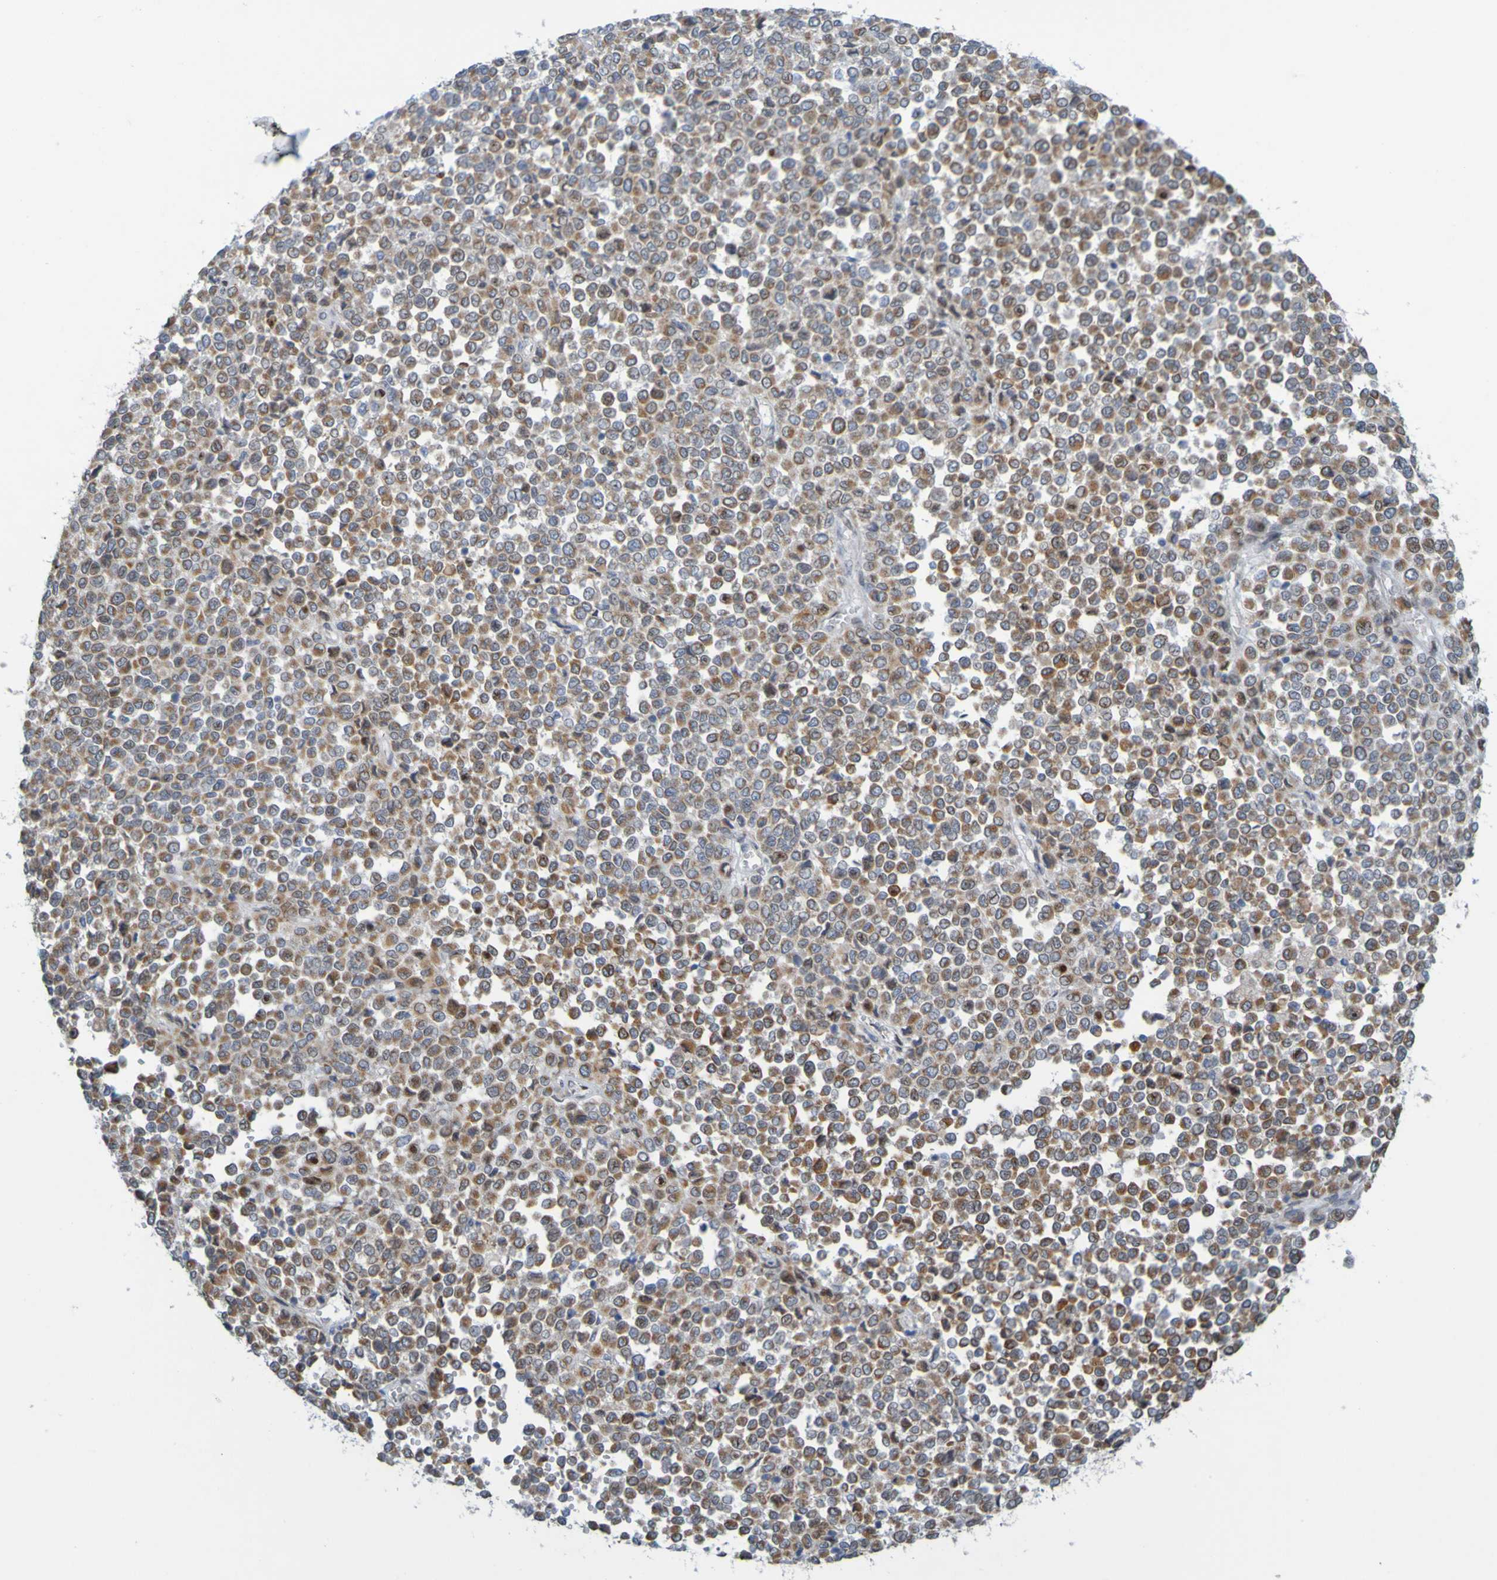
{"staining": {"intensity": "weak", "quantity": ">75%", "location": "cytoplasmic/membranous"}, "tissue": "melanoma", "cell_type": "Tumor cells", "image_type": "cancer", "snomed": [{"axis": "morphology", "description": "Malignant melanoma, Metastatic site"}, {"axis": "topography", "description": "Pancreas"}], "caption": "High-power microscopy captured an immunohistochemistry photomicrograph of malignant melanoma (metastatic site), revealing weak cytoplasmic/membranous positivity in approximately >75% of tumor cells. (IHC, brightfield microscopy, high magnification).", "gene": "MAG", "patient": {"sex": "female", "age": 30}}